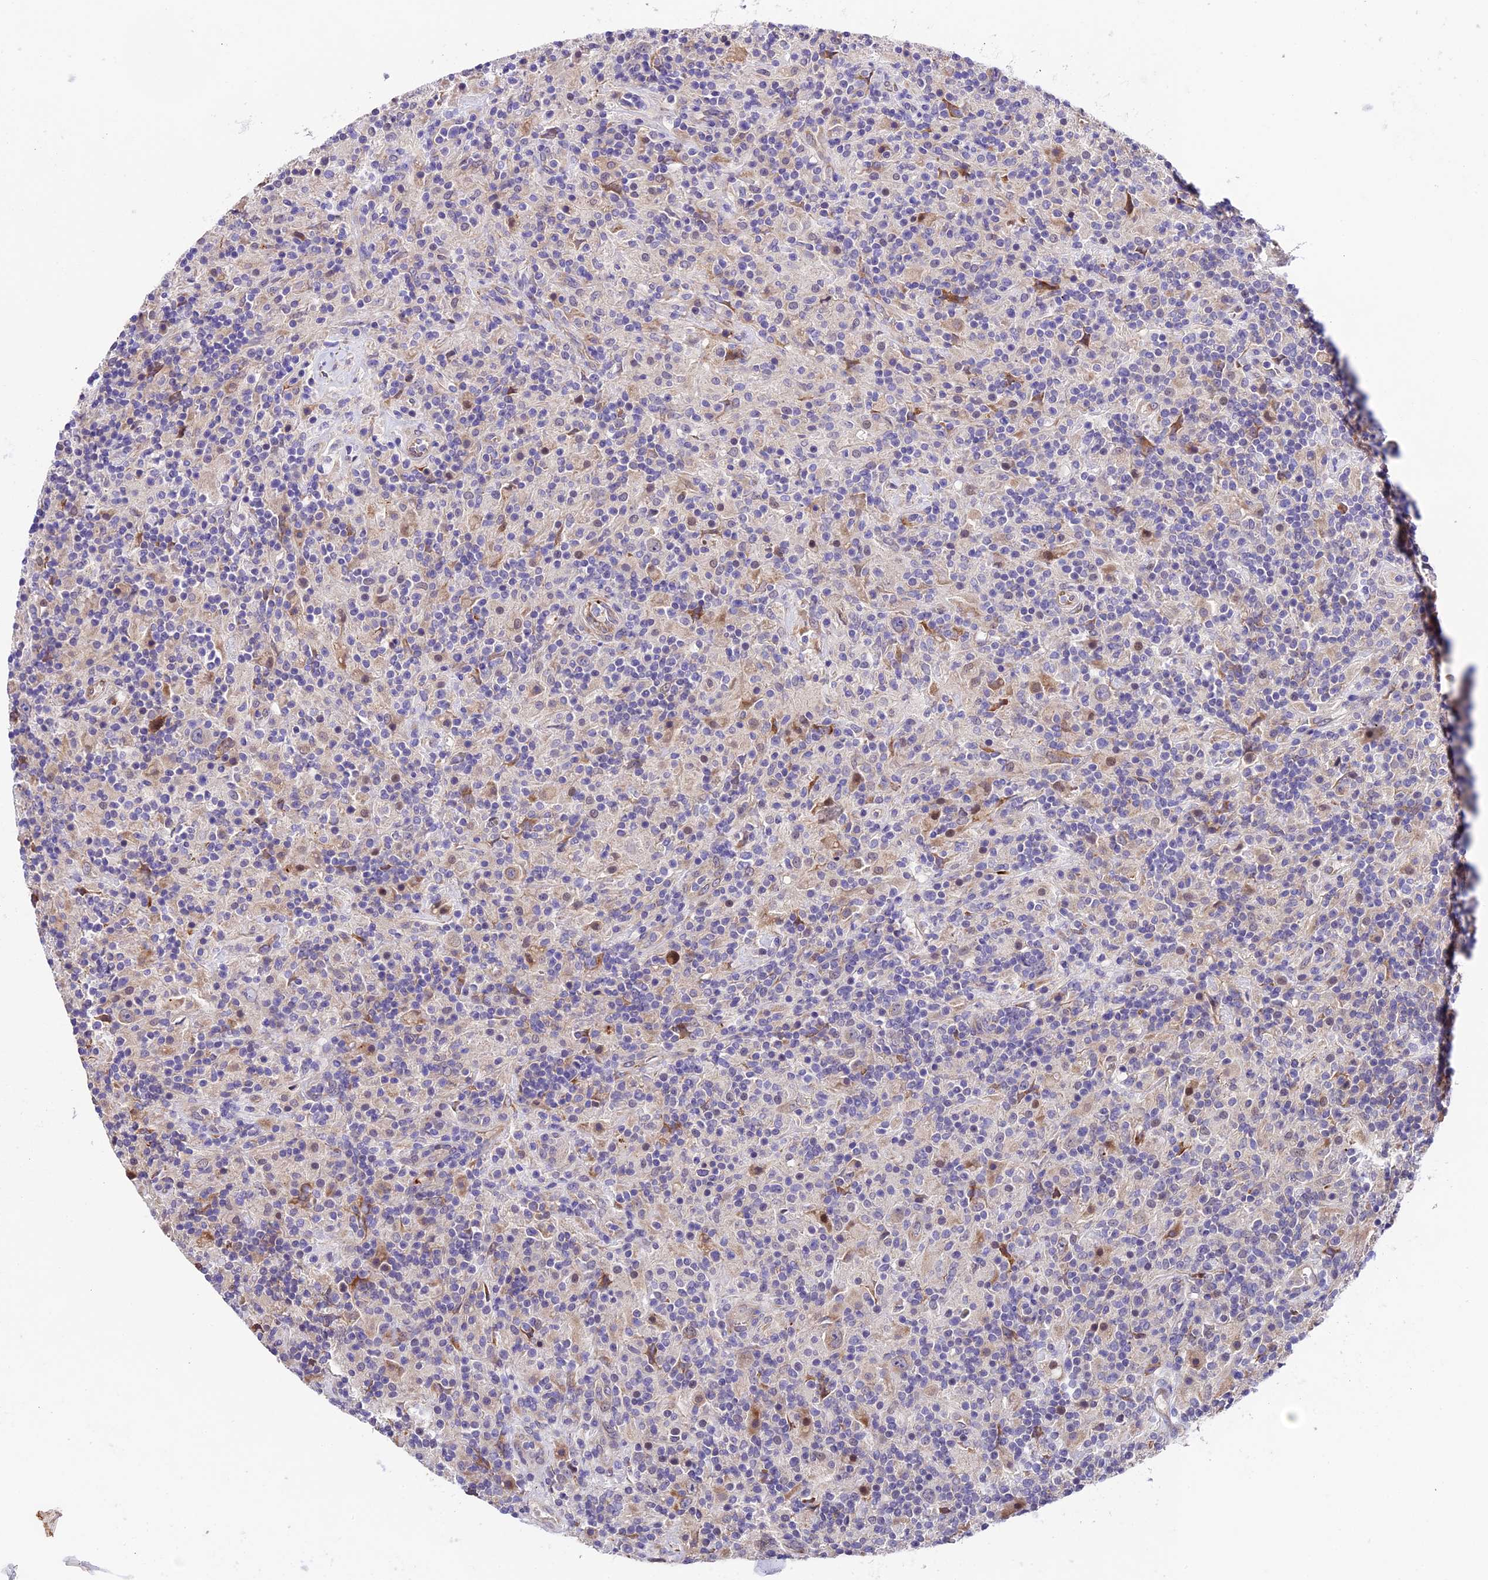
{"staining": {"intensity": "weak", "quantity": "<25%", "location": "cytoplasmic/membranous"}, "tissue": "lymphoma", "cell_type": "Tumor cells", "image_type": "cancer", "snomed": [{"axis": "morphology", "description": "Hodgkin's disease, NOS"}, {"axis": "topography", "description": "Lymph node"}], "caption": "IHC of human Hodgkin's disease demonstrates no positivity in tumor cells.", "gene": "LSM7", "patient": {"sex": "male", "age": 70}}